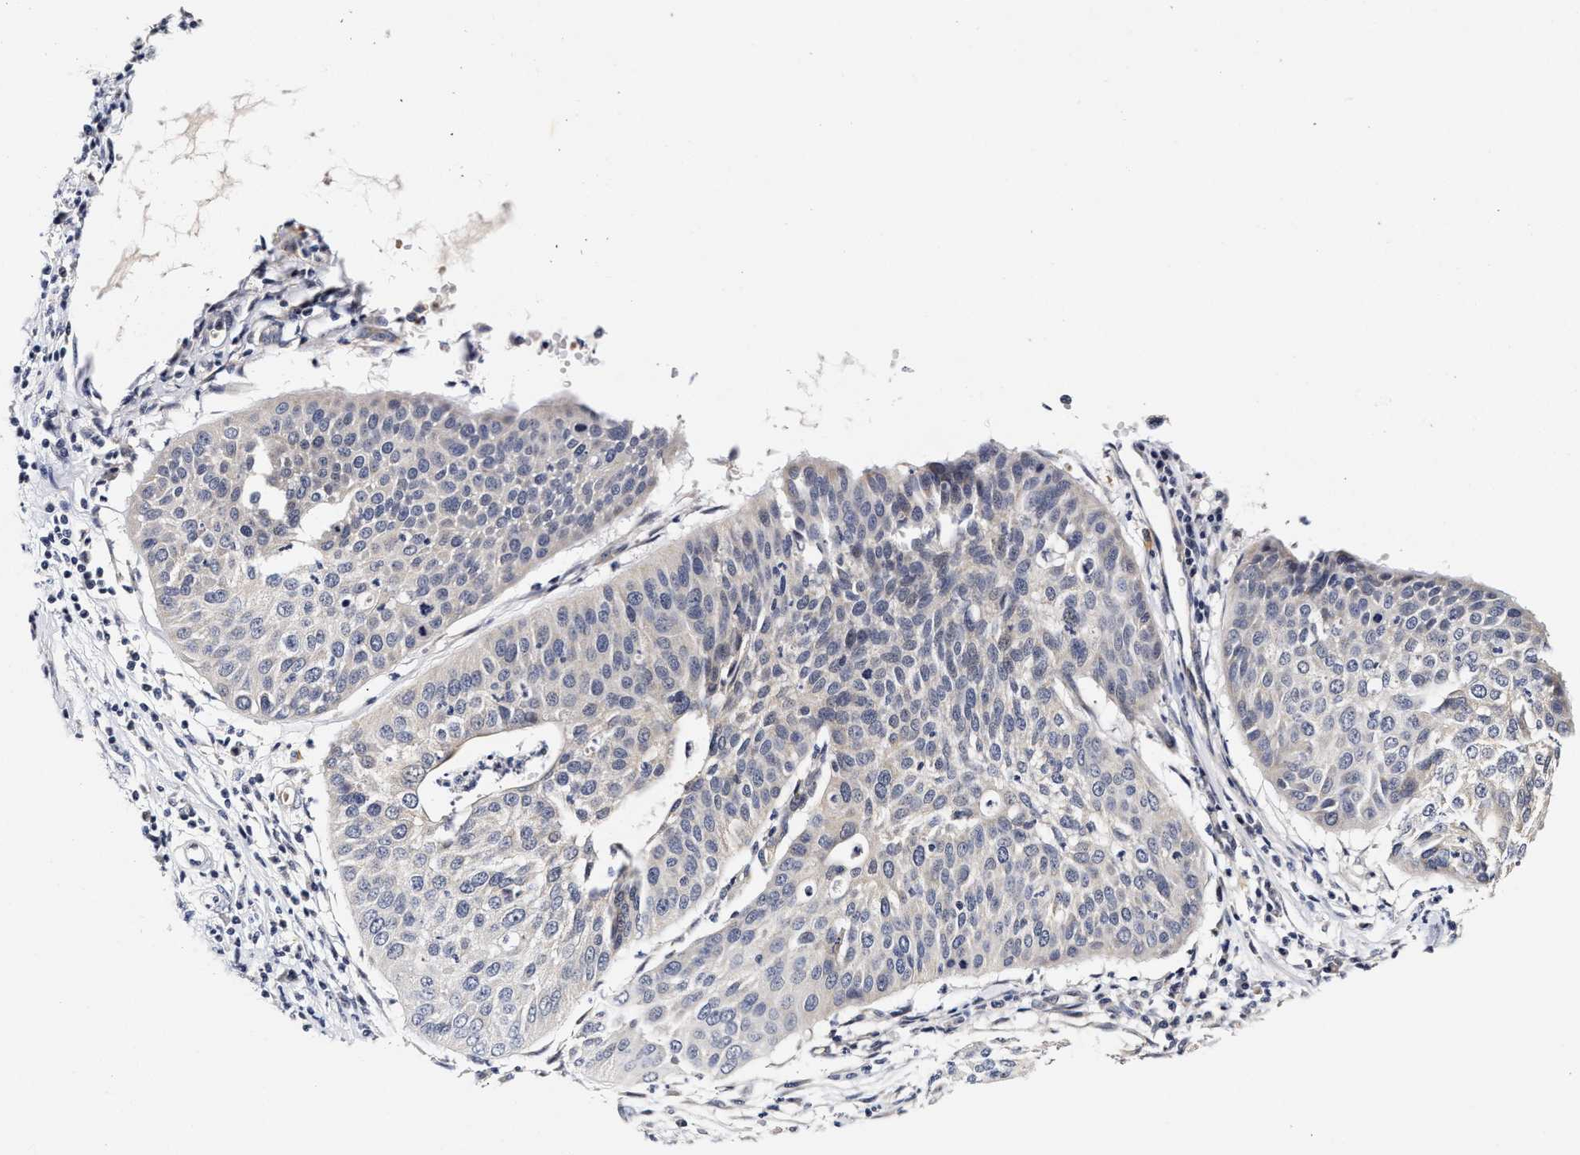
{"staining": {"intensity": "negative", "quantity": "none", "location": "none"}, "tissue": "cervical cancer", "cell_type": "Tumor cells", "image_type": "cancer", "snomed": [{"axis": "morphology", "description": "Normal tissue, NOS"}, {"axis": "morphology", "description": "Squamous cell carcinoma, NOS"}, {"axis": "topography", "description": "Cervix"}], "caption": "Cervical cancer (squamous cell carcinoma) stained for a protein using immunohistochemistry displays no staining tumor cells.", "gene": "RINT1", "patient": {"sex": "female", "age": 39}}